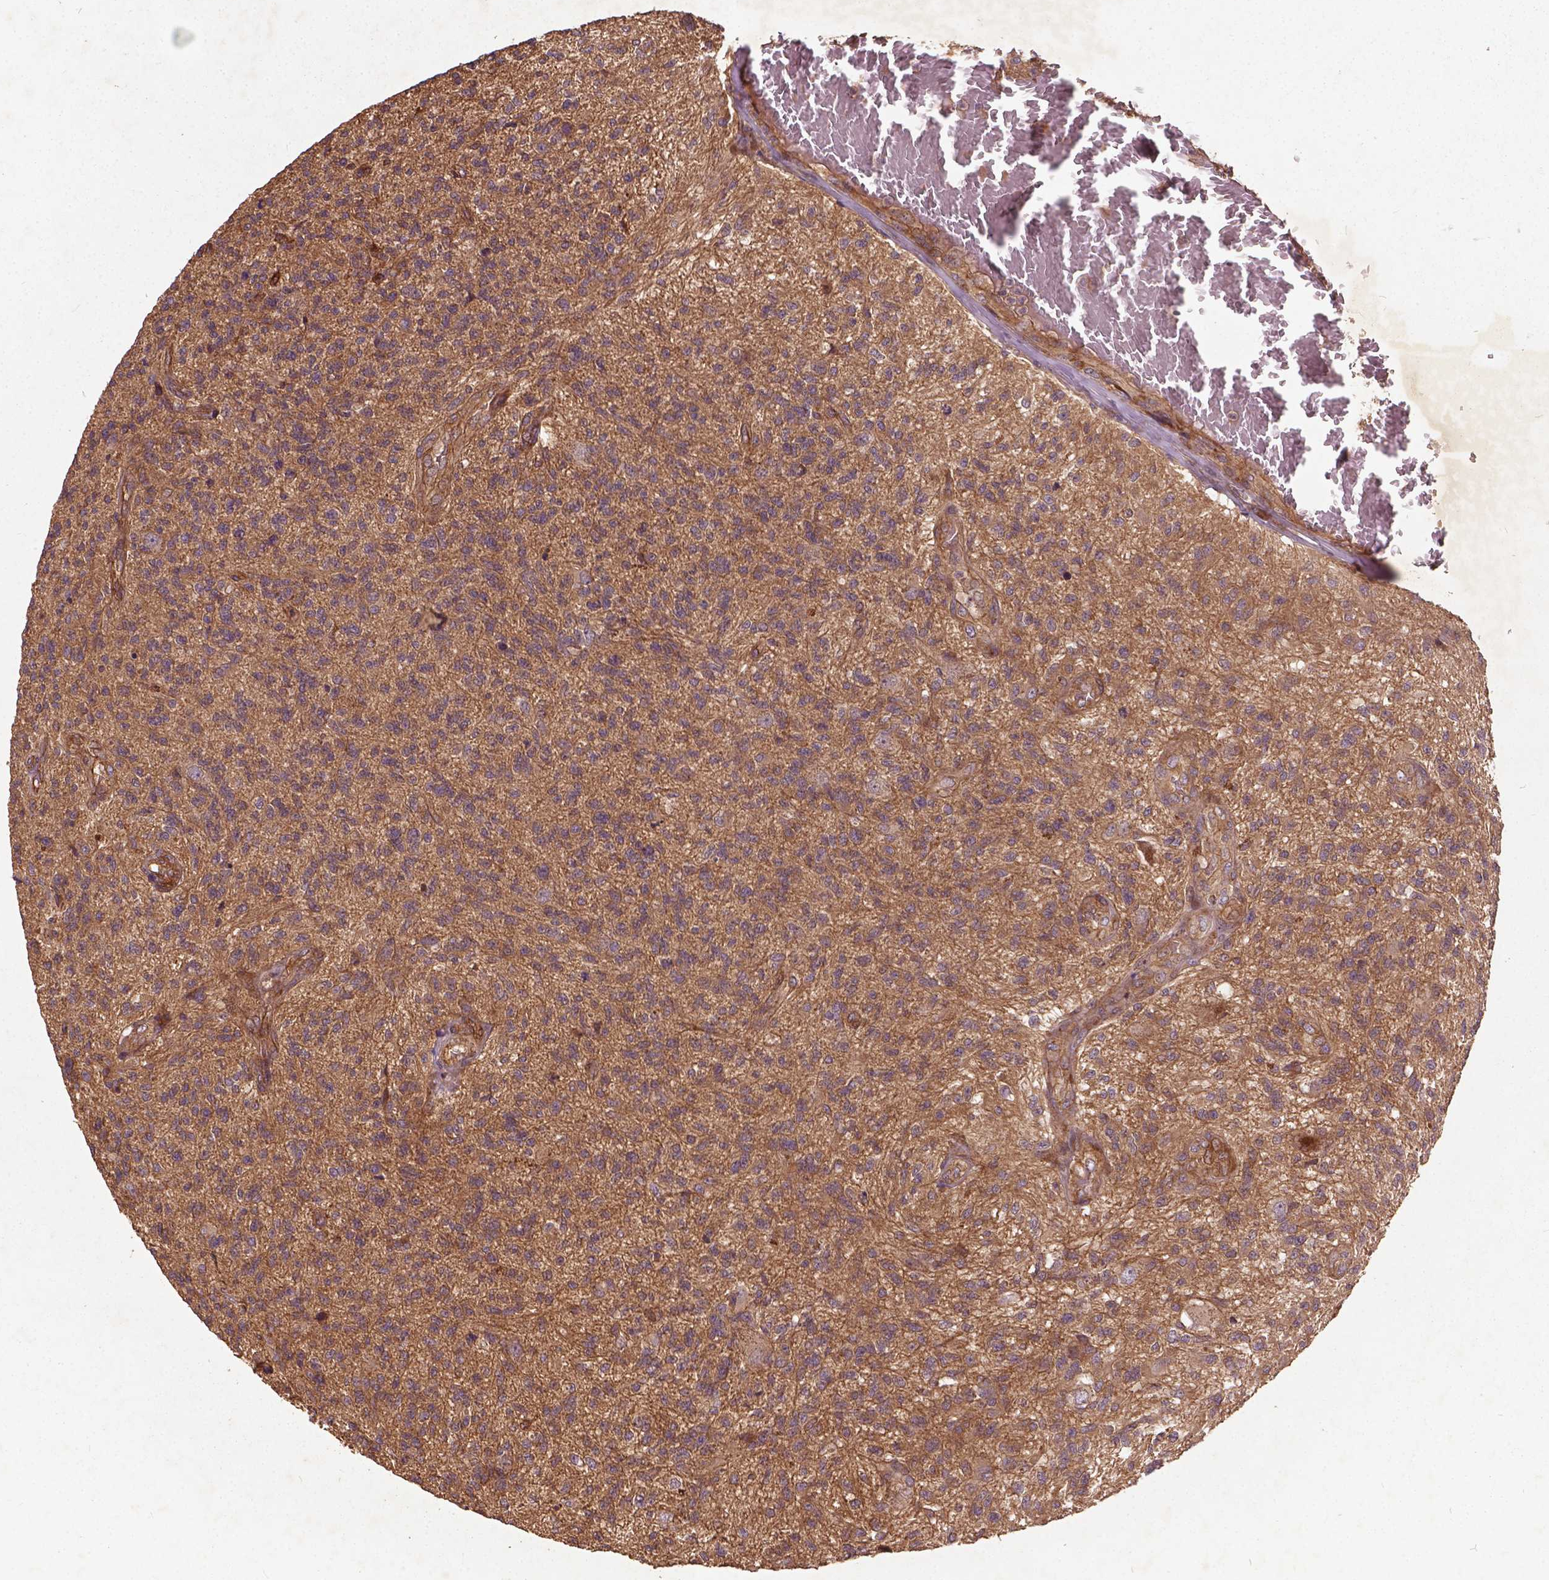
{"staining": {"intensity": "weak", "quantity": ">75%", "location": "cytoplasmic/membranous"}, "tissue": "glioma", "cell_type": "Tumor cells", "image_type": "cancer", "snomed": [{"axis": "morphology", "description": "Glioma, malignant, High grade"}, {"axis": "topography", "description": "Brain"}], "caption": "This is a micrograph of IHC staining of glioma, which shows weak positivity in the cytoplasmic/membranous of tumor cells.", "gene": "UBXN2A", "patient": {"sex": "male", "age": 56}}